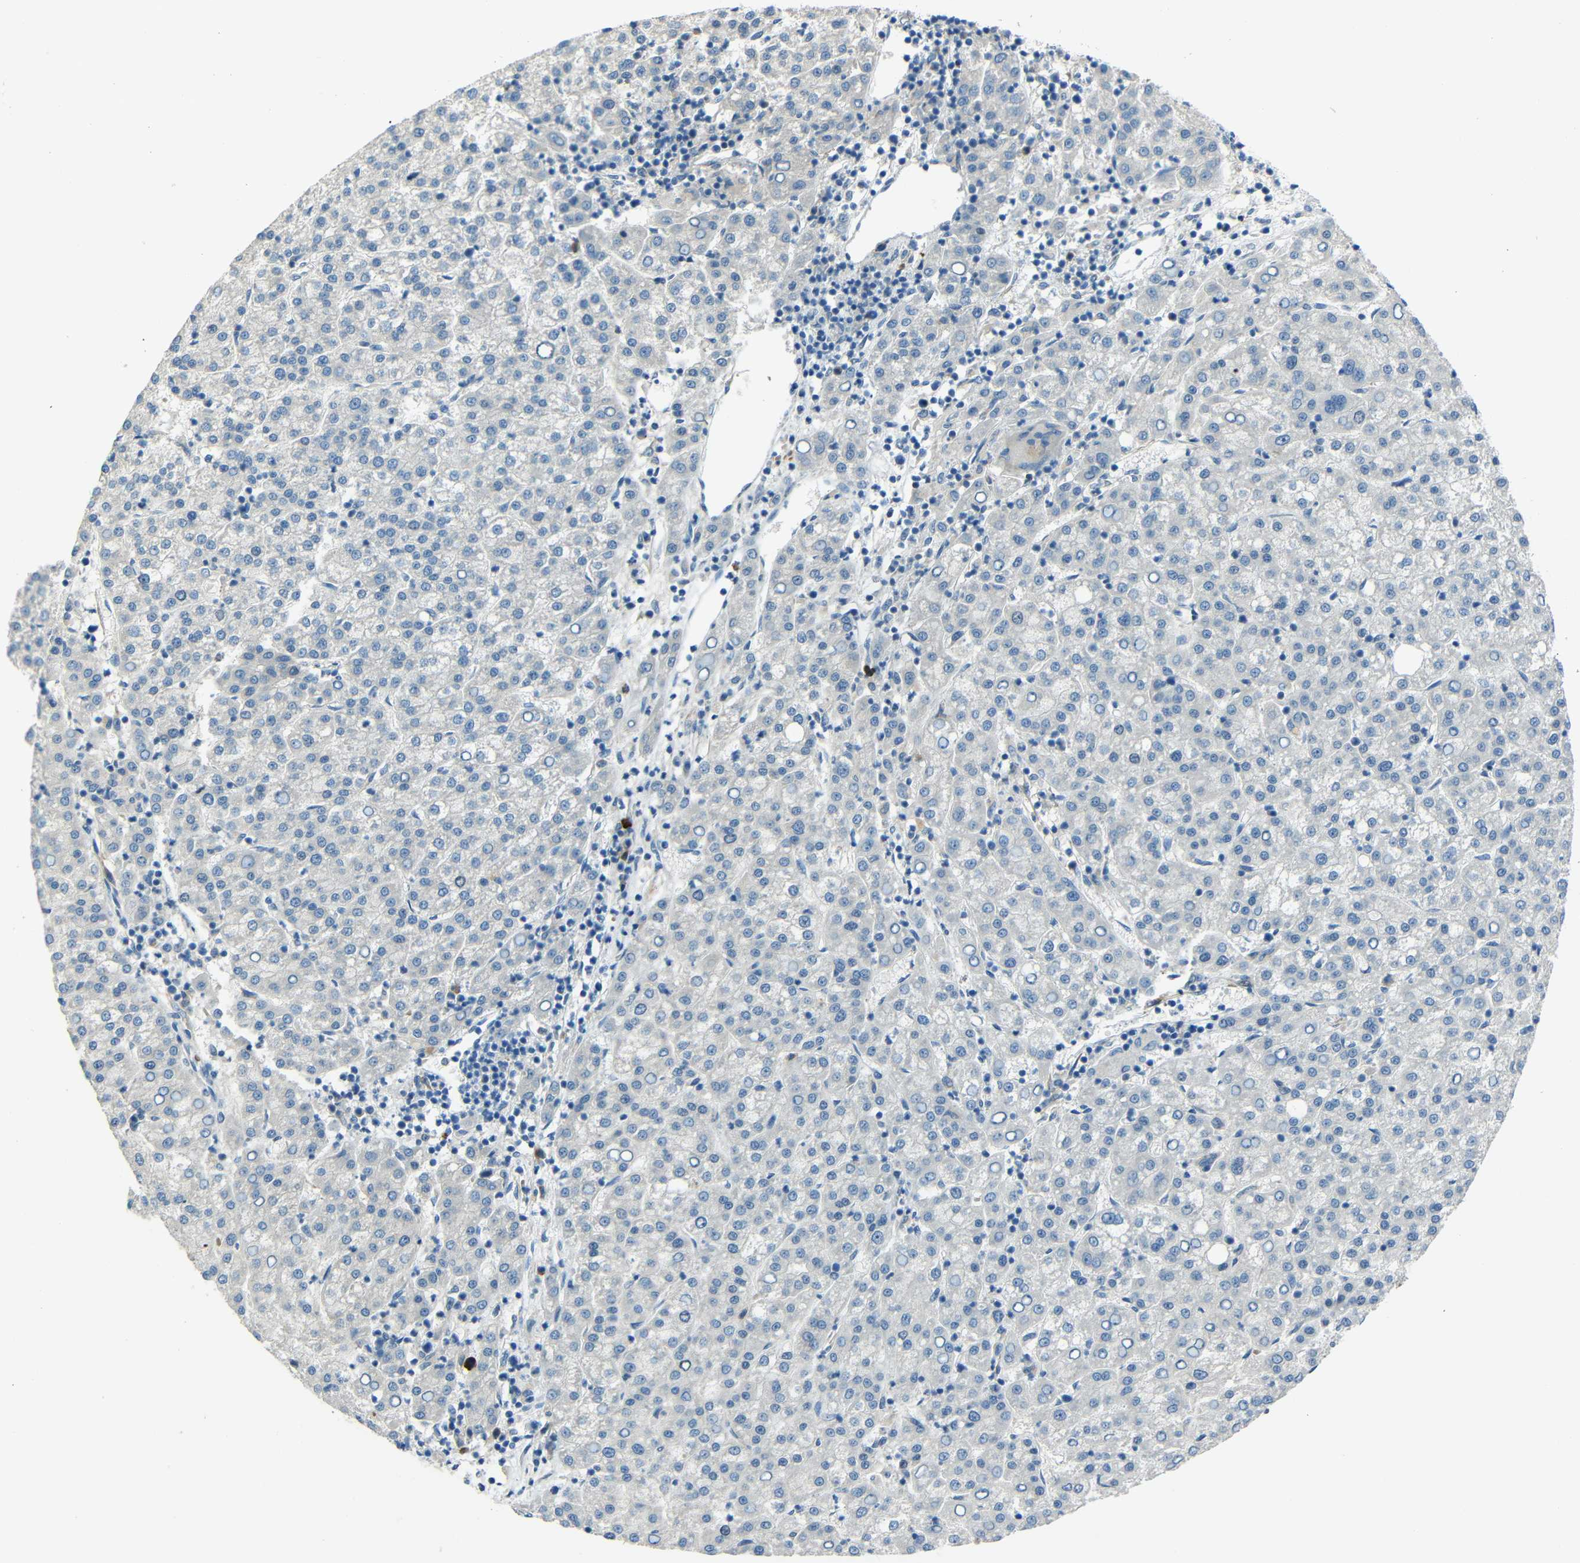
{"staining": {"intensity": "negative", "quantity": "none", "location": "none"}, "tissue": "liver cancer", "cell_type": "Tumor cells", "image_type": "cancer", "snomed": [{"axis": "morphology", "description": "Carcinoma, Hepatocellular, NOS"}, {"axis": "topography", "description": "Liver"}], "caption": "Tumor cells show no significant staining in liver cancer.", "gene": "DCLK1", "patient": {"sex": "female", "age": 58}}